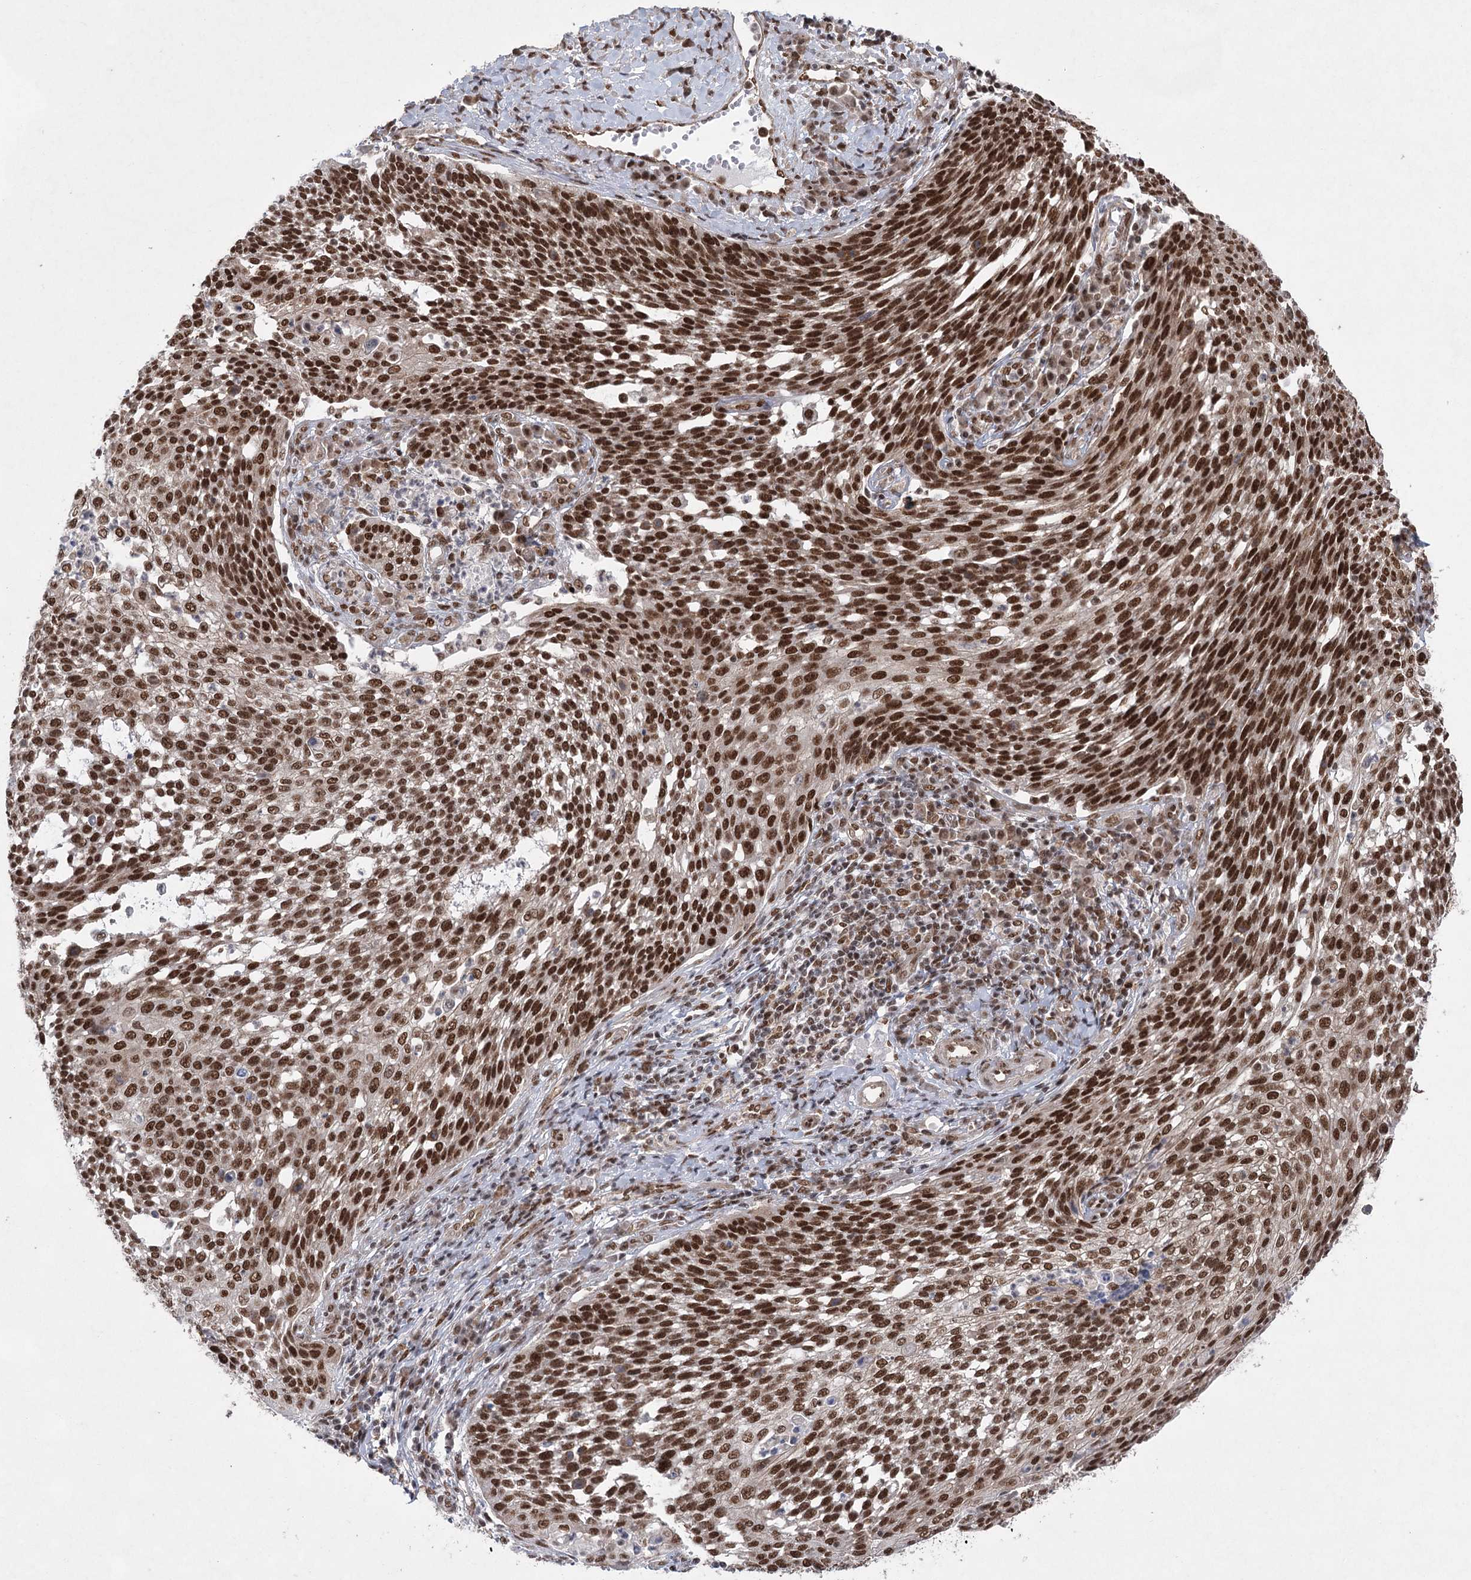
{"staining": {"intensity": "strong", "quantity": ">75%", "location": "nuclear"}, "tissue": "cervical cancer", "cell_type": "Tumor cells", "image_type": "cancer", "snomed": [{"axis": "morphology", "description": "Squamous cell carcinoma, NOS"}, {"axis": "topography", "description": "Cervix"}], "caption": "Brown immunohistochemical staining in cervical cancer exhibits strong nuclear expression in approximately >75% of tumor cells.", "gene": "ZCCHC8", "patient": {"sex": "female", "age": 34}}